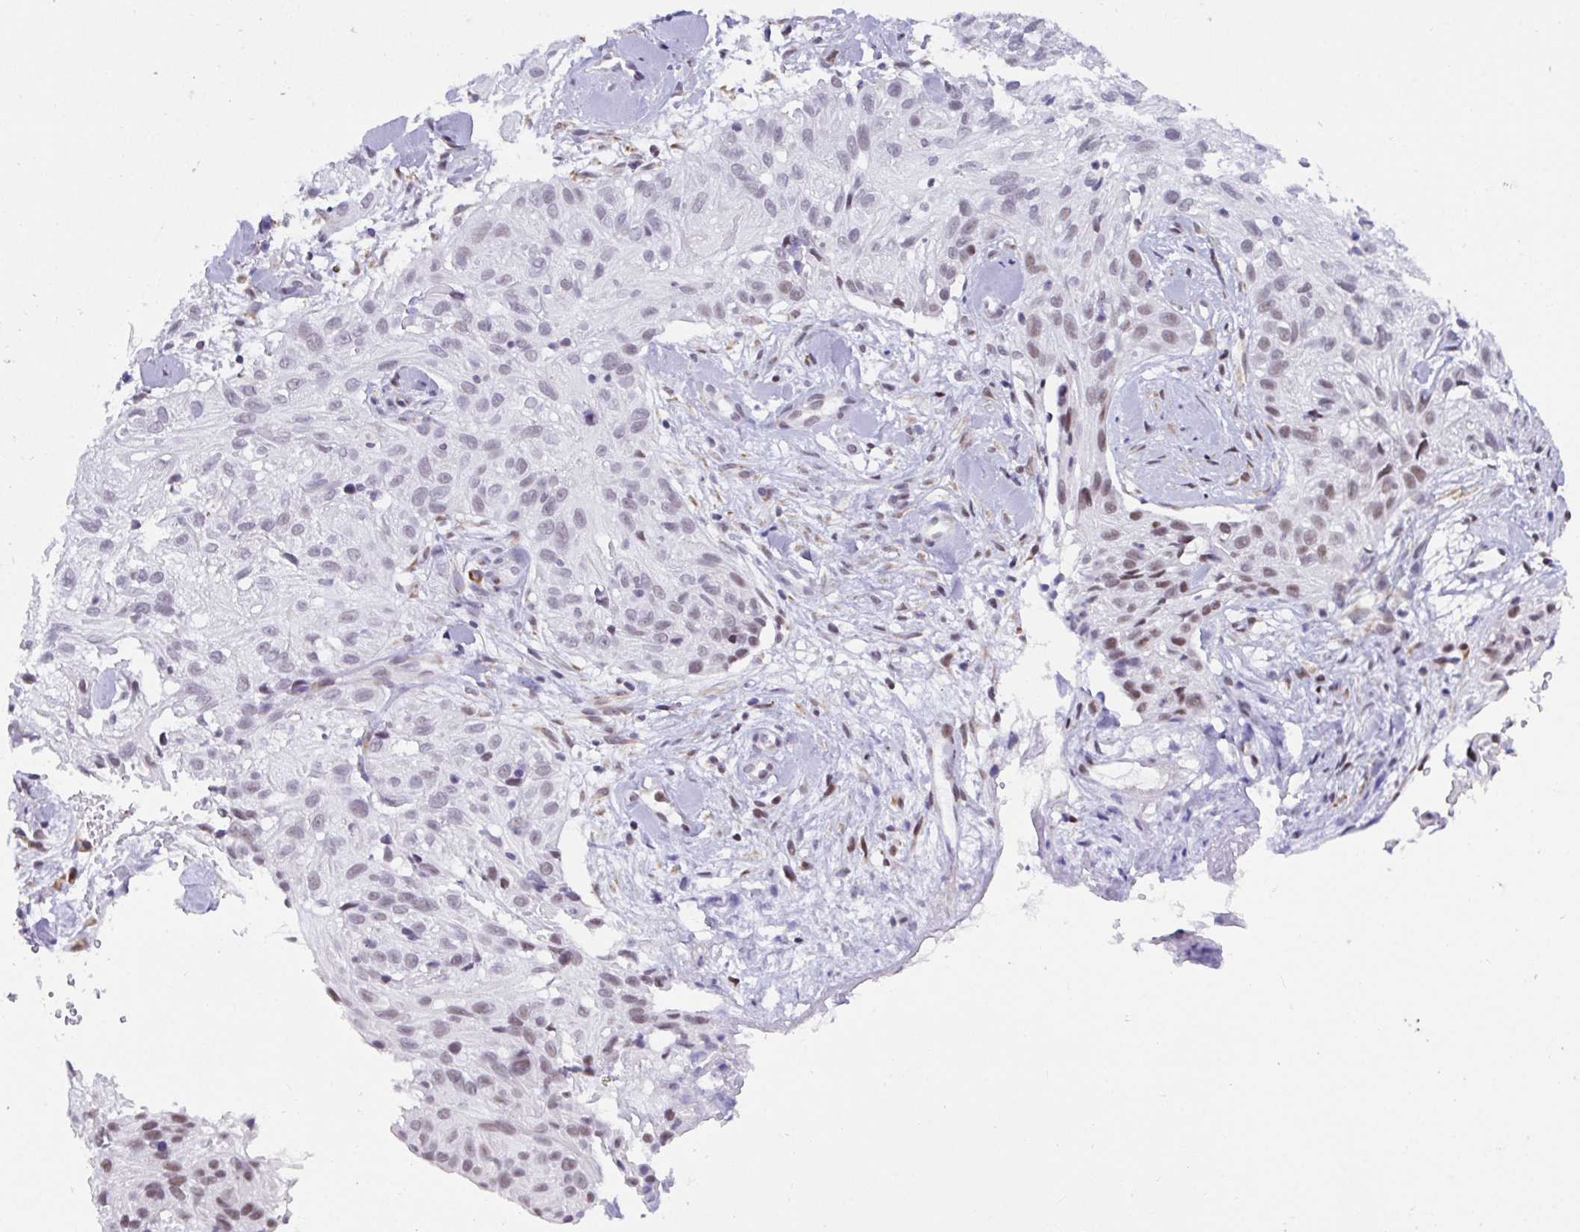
{"staining": {"intensity": "moderate", "quantity": "<25%", "location": "nuclear"}, "tissue": "skin cancer", "cell_type": "Tumor cells", "image_type": "cancer", "snomed": [{"axis": "morphology", "description": "Squamous cell carcinoma, NOS"}, {"axis": "topography", "description": "Skin"}], "caption": "A high-resolution photomicrograph shows immunohistochemistry staining of skin squamous cell carcinoma, which shows moderate nuclear staining in about <25% of tumor cells.", "gene": "WDR72", "patient": {"sex": "male", "age": 82}}